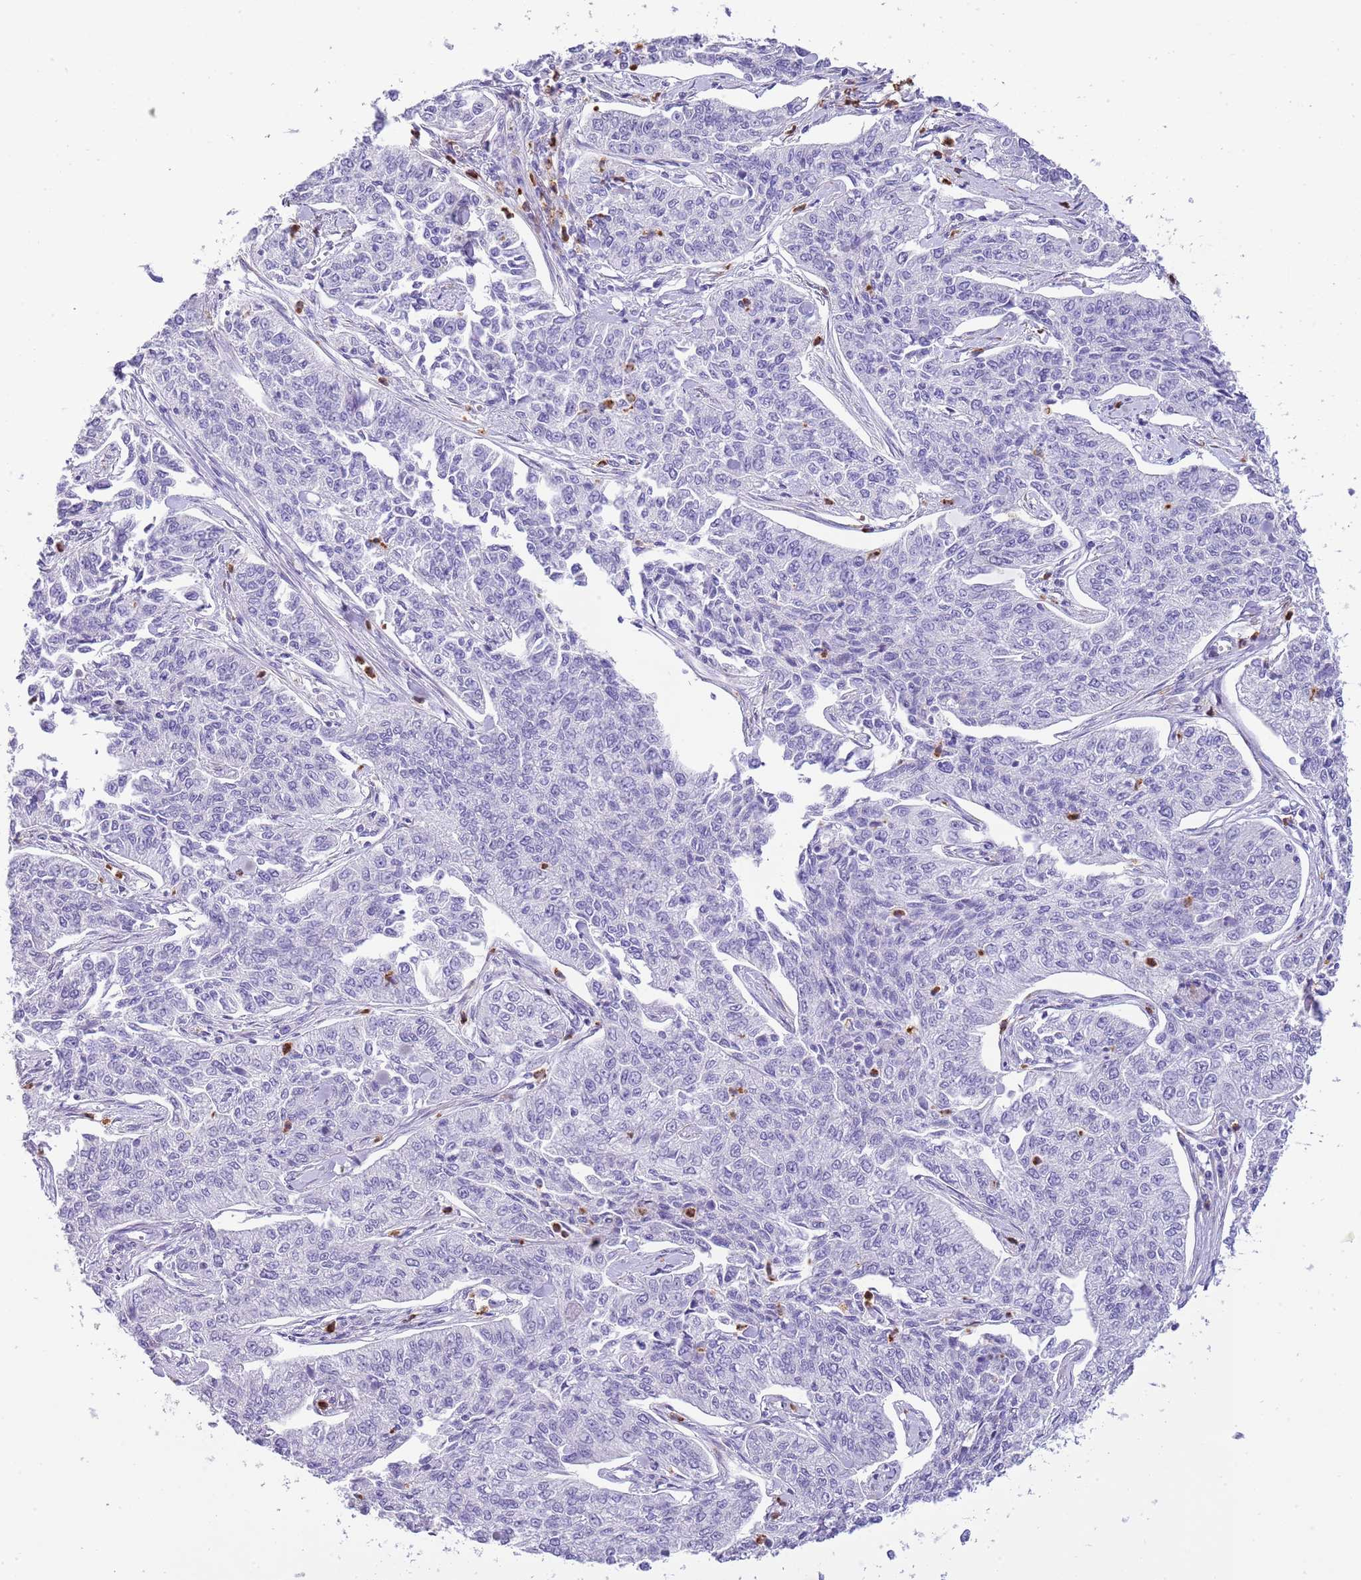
{"staining": {"intensity": "negative", "quantity": "none", "location": "none"}, "tissue": "cervical cancer", "cell_type": "Tumor cells", "image_type": "cancer", "snomed": [{"axis": "morphology", "description": "Squamous cell carcinoma, NOS"}, {"axis": "topography", "description": "Cervix"}], "caption": "This photomicrograph is of cervical cancer (squamous cell carcinoma) stained with immunohistochemistry to label a protein in brown with the nuclei are counter-stained blue. There is no positivity in tumor cells.", "gene": "OR2Z1", "patient": {"sex": "female", "age": 35}}